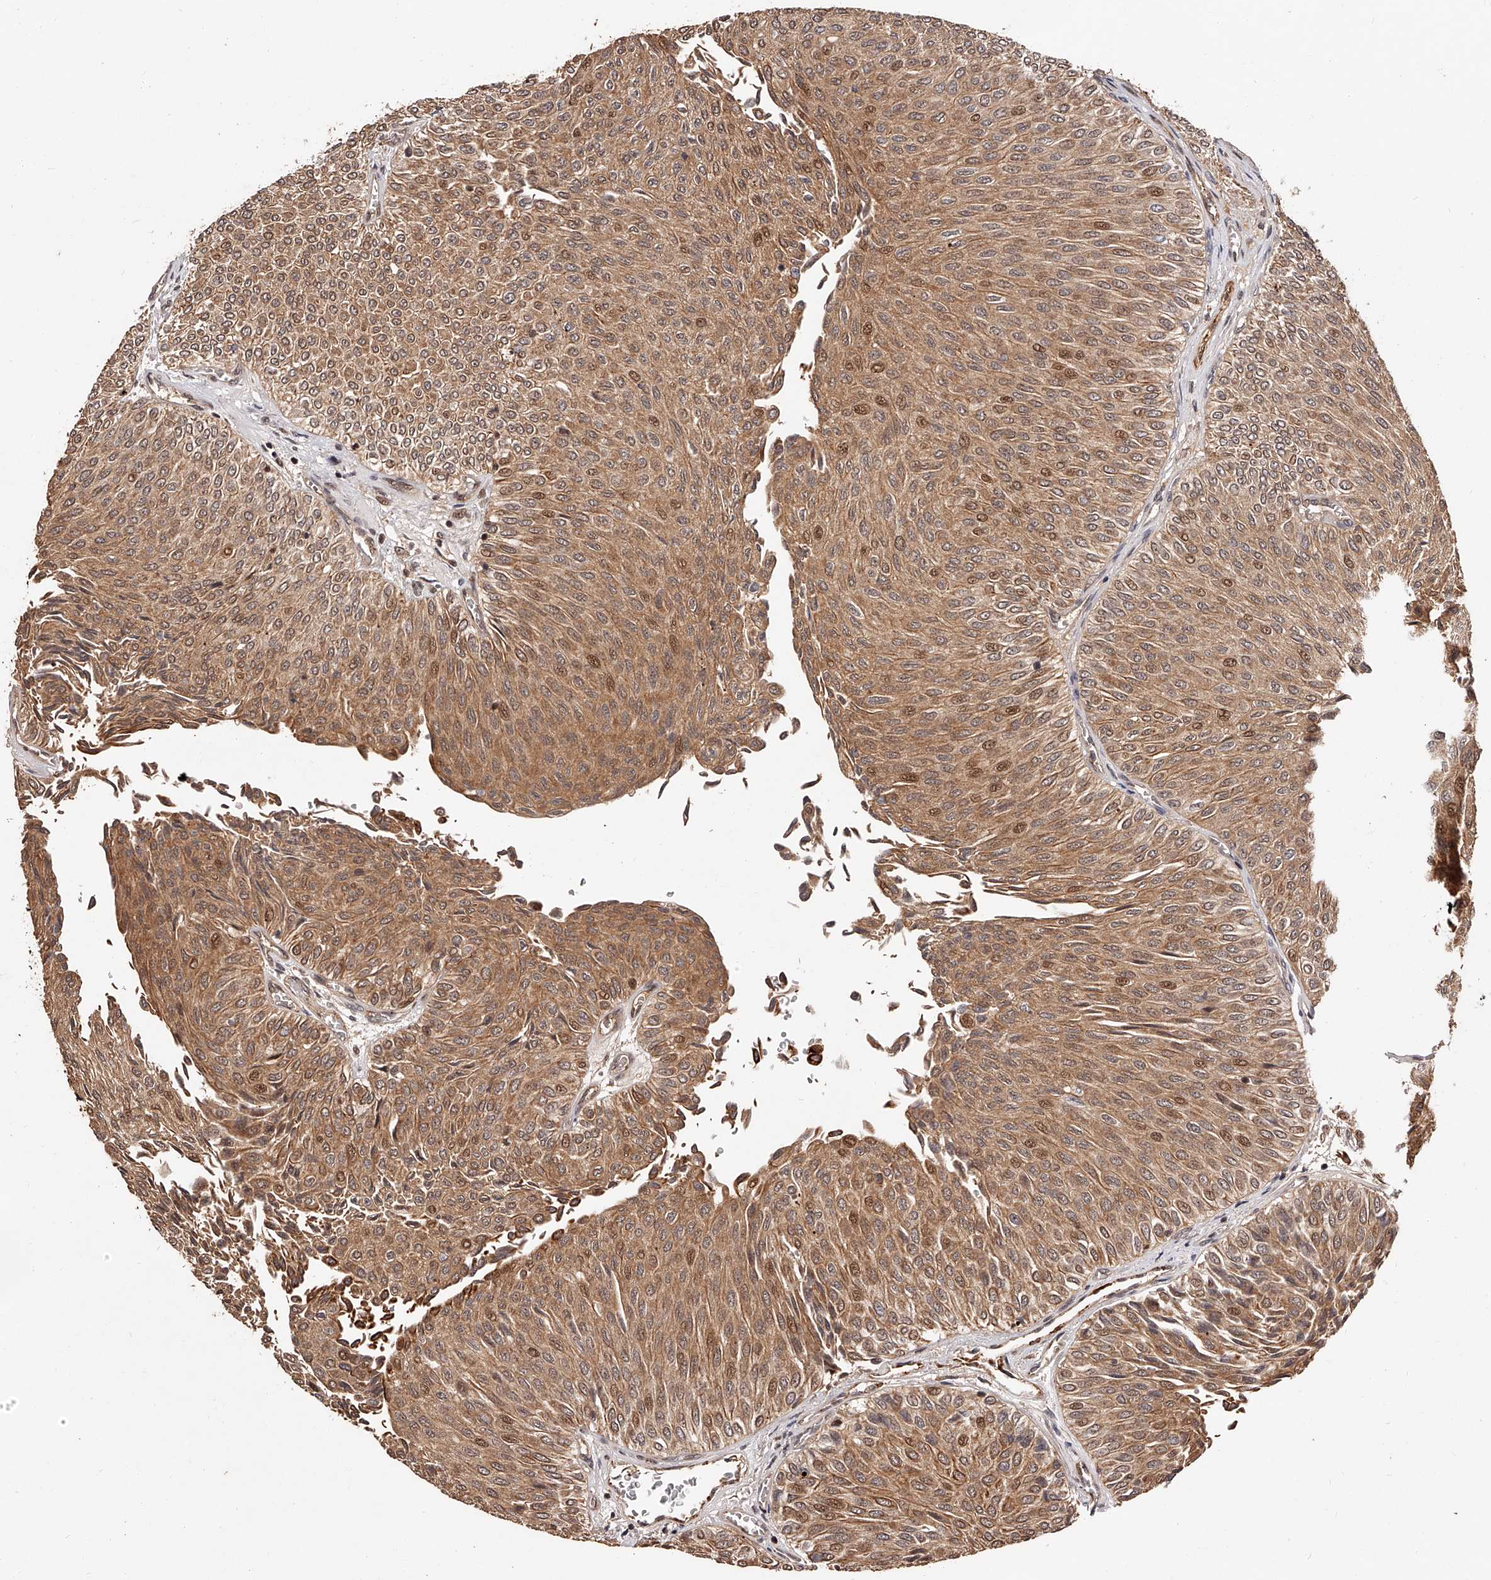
{"staining": {"intensity": "moderate", "quantity": ">75%", "location": "cytoplasmic/membranous,nuclear"}, "tissue": "urothelial cancer", "cell_type": "Tumor cells", "image_type": "cancer", "snomed": [{"axis": "morphology", "description": "Urothelial carcinoma, Low grade"}, {"axis": "topography", "description": "Urinary bladder"}], "caption": "The photomicrograph reveals staining of low-grade urothelial carcinoma, revealing moderate cytoplasmic/membranous and nuclear protein staining (brown color) within tumor cells.", "gene": "CUL7", "patient": {"sex": "male", "age": 78}}